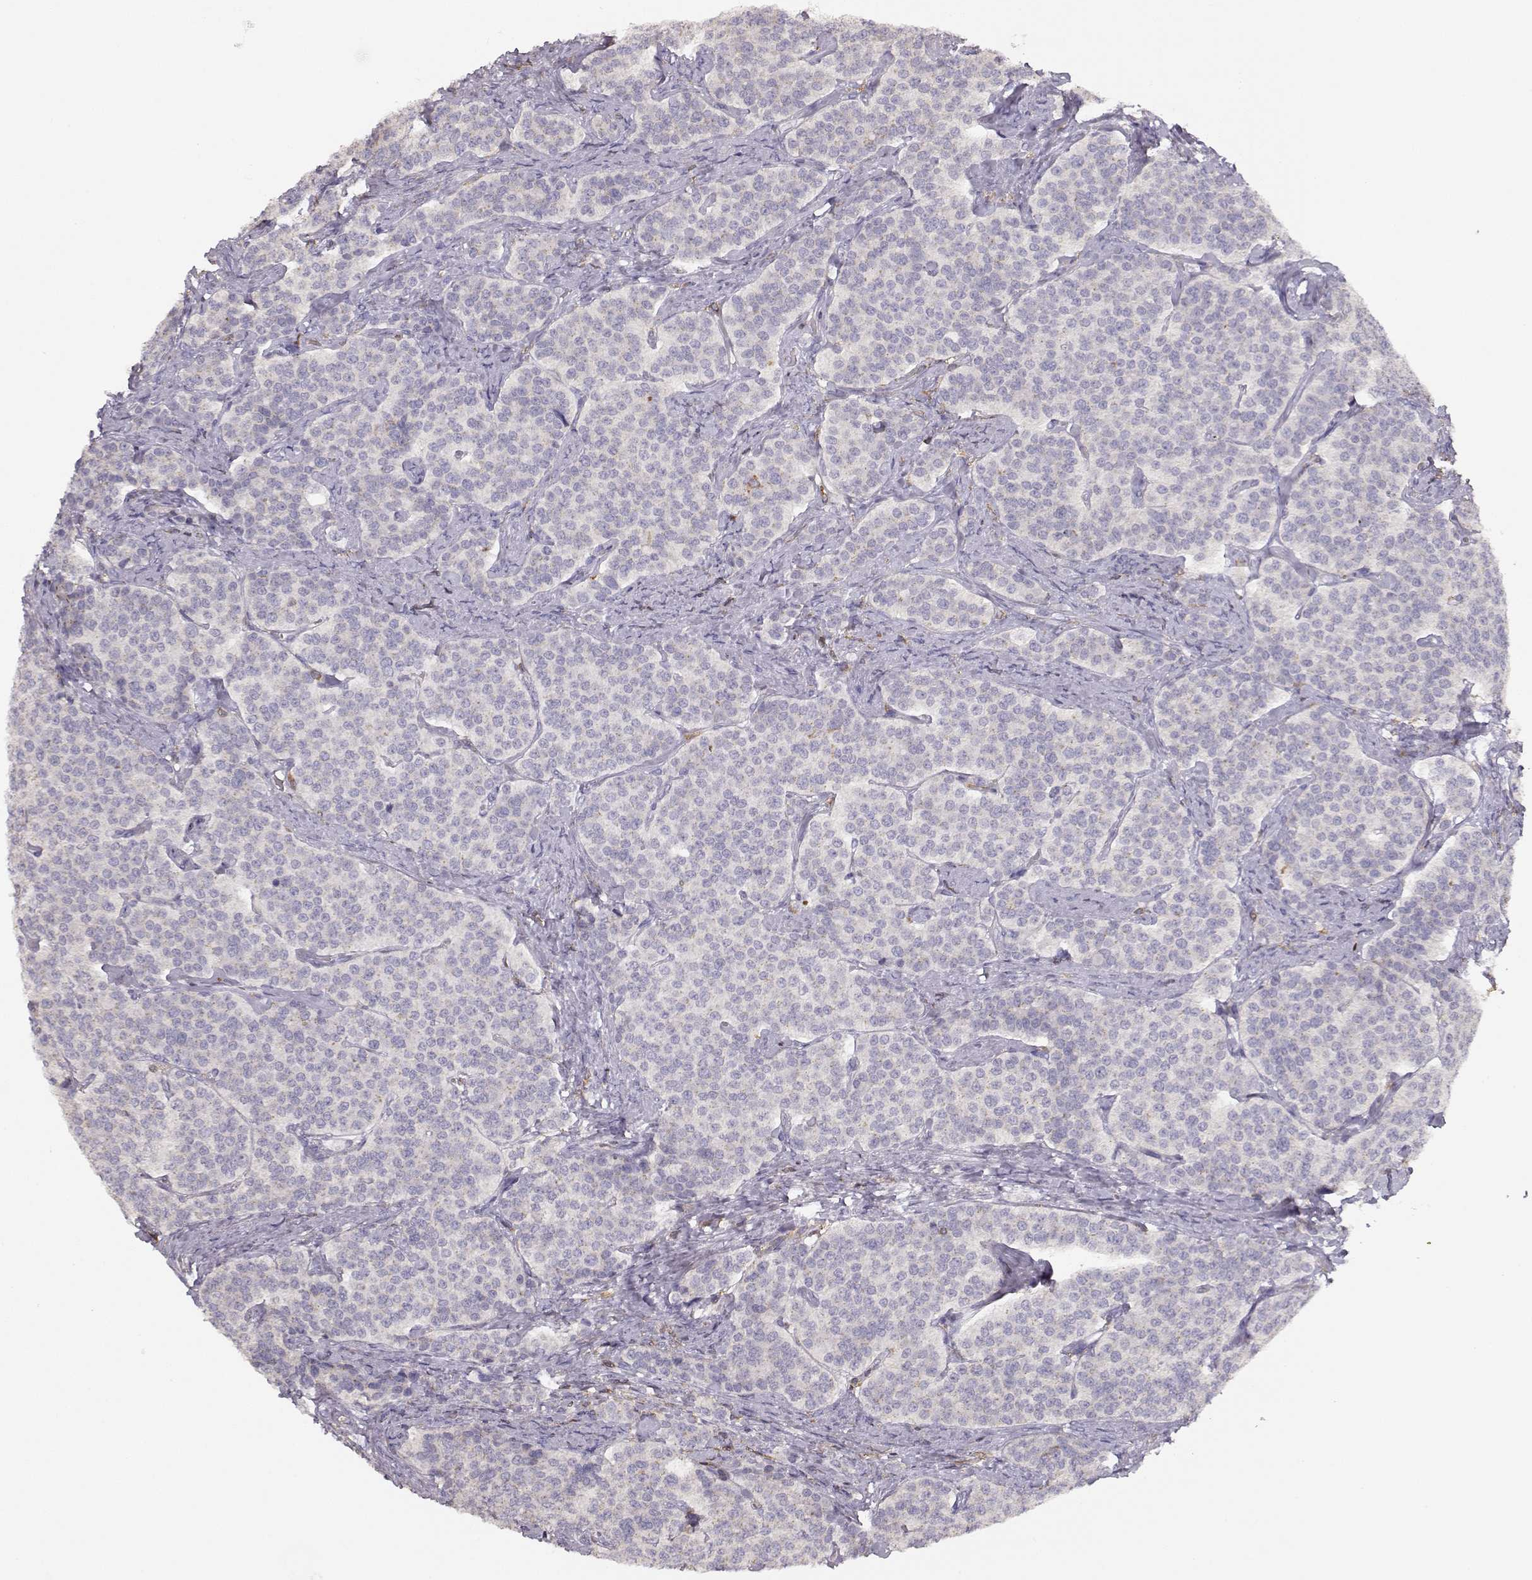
{"staining": {"intensity": "negative", "quantity": "none", "location": "none"}, "tissue": "carcinoid", "cell_type": "Tumor cells", "image_type": "cancer", "snomed": [{"axis": "morphology", "description": "Carcinoid, malignant, NOS"}, {"axis": "topography", "description": "Small intestine"}], "caption": "Immunohistochemistry (IHC) of human carcinoid (malignant) exhibits no expression in tumor cells. The staining was performed using DAB (3,3'-diaminobenzidine) to visualize the protein expression in brown, while the nuclei were stained in blue with hematoxylin (Magnification: 20x).", "gene": "VAV1", "patient": {"sex": "female", "age": 58}}